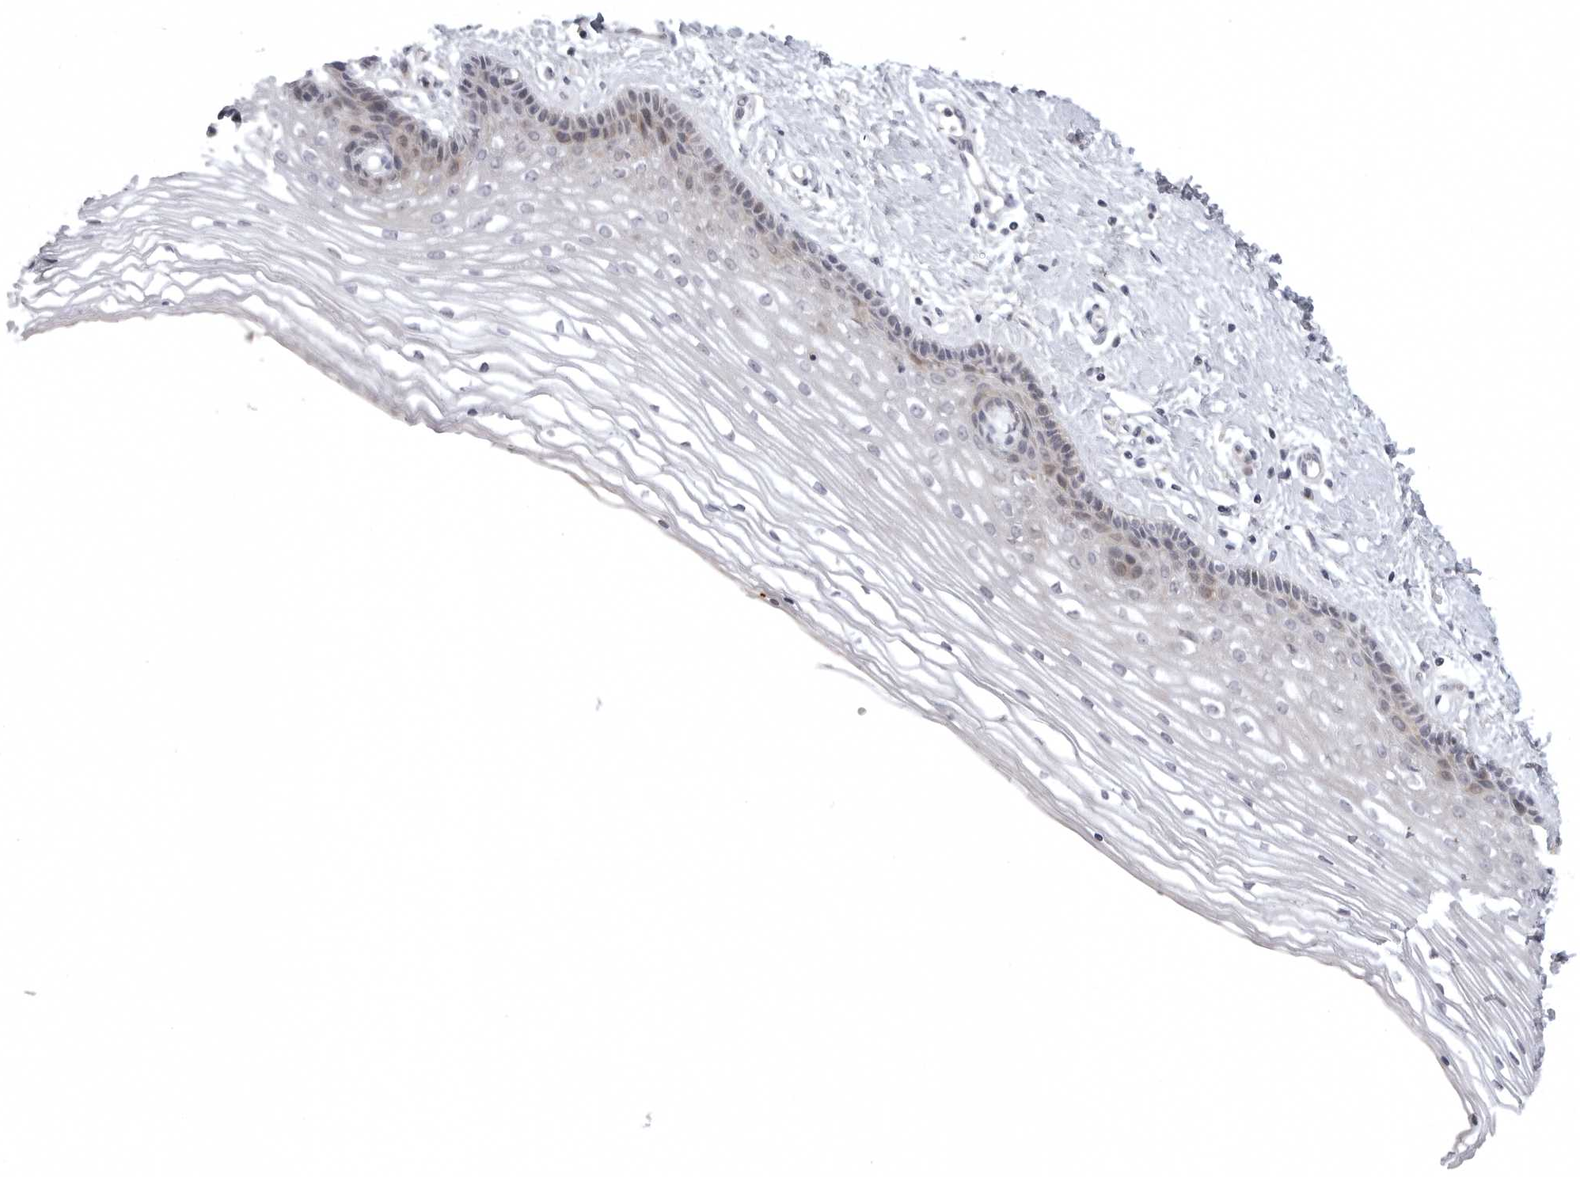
{"staining": {"intensity": "moderate", "quantity": "25%-75%", "location": "cytoplasmic/membranous,nuclear"}, "tissue": "vagina", "cell_type": "Squamous epithelial cells", "image_type": "normal", "snomed": [{"axis": "morphology", "description": "Normal tissue, NOS"}, {"axis": "topography", "description": "Vagina"}], "caption": "The histopathology image shows a brown stain indicating the presence of a protein in the cytoplasmic/membranous,nuclear of squamous epithelial cells in vagina. Nuclei are stained in blue.", "gene": "CD300LD", "patient": {"sex": "female", "age": 46}}